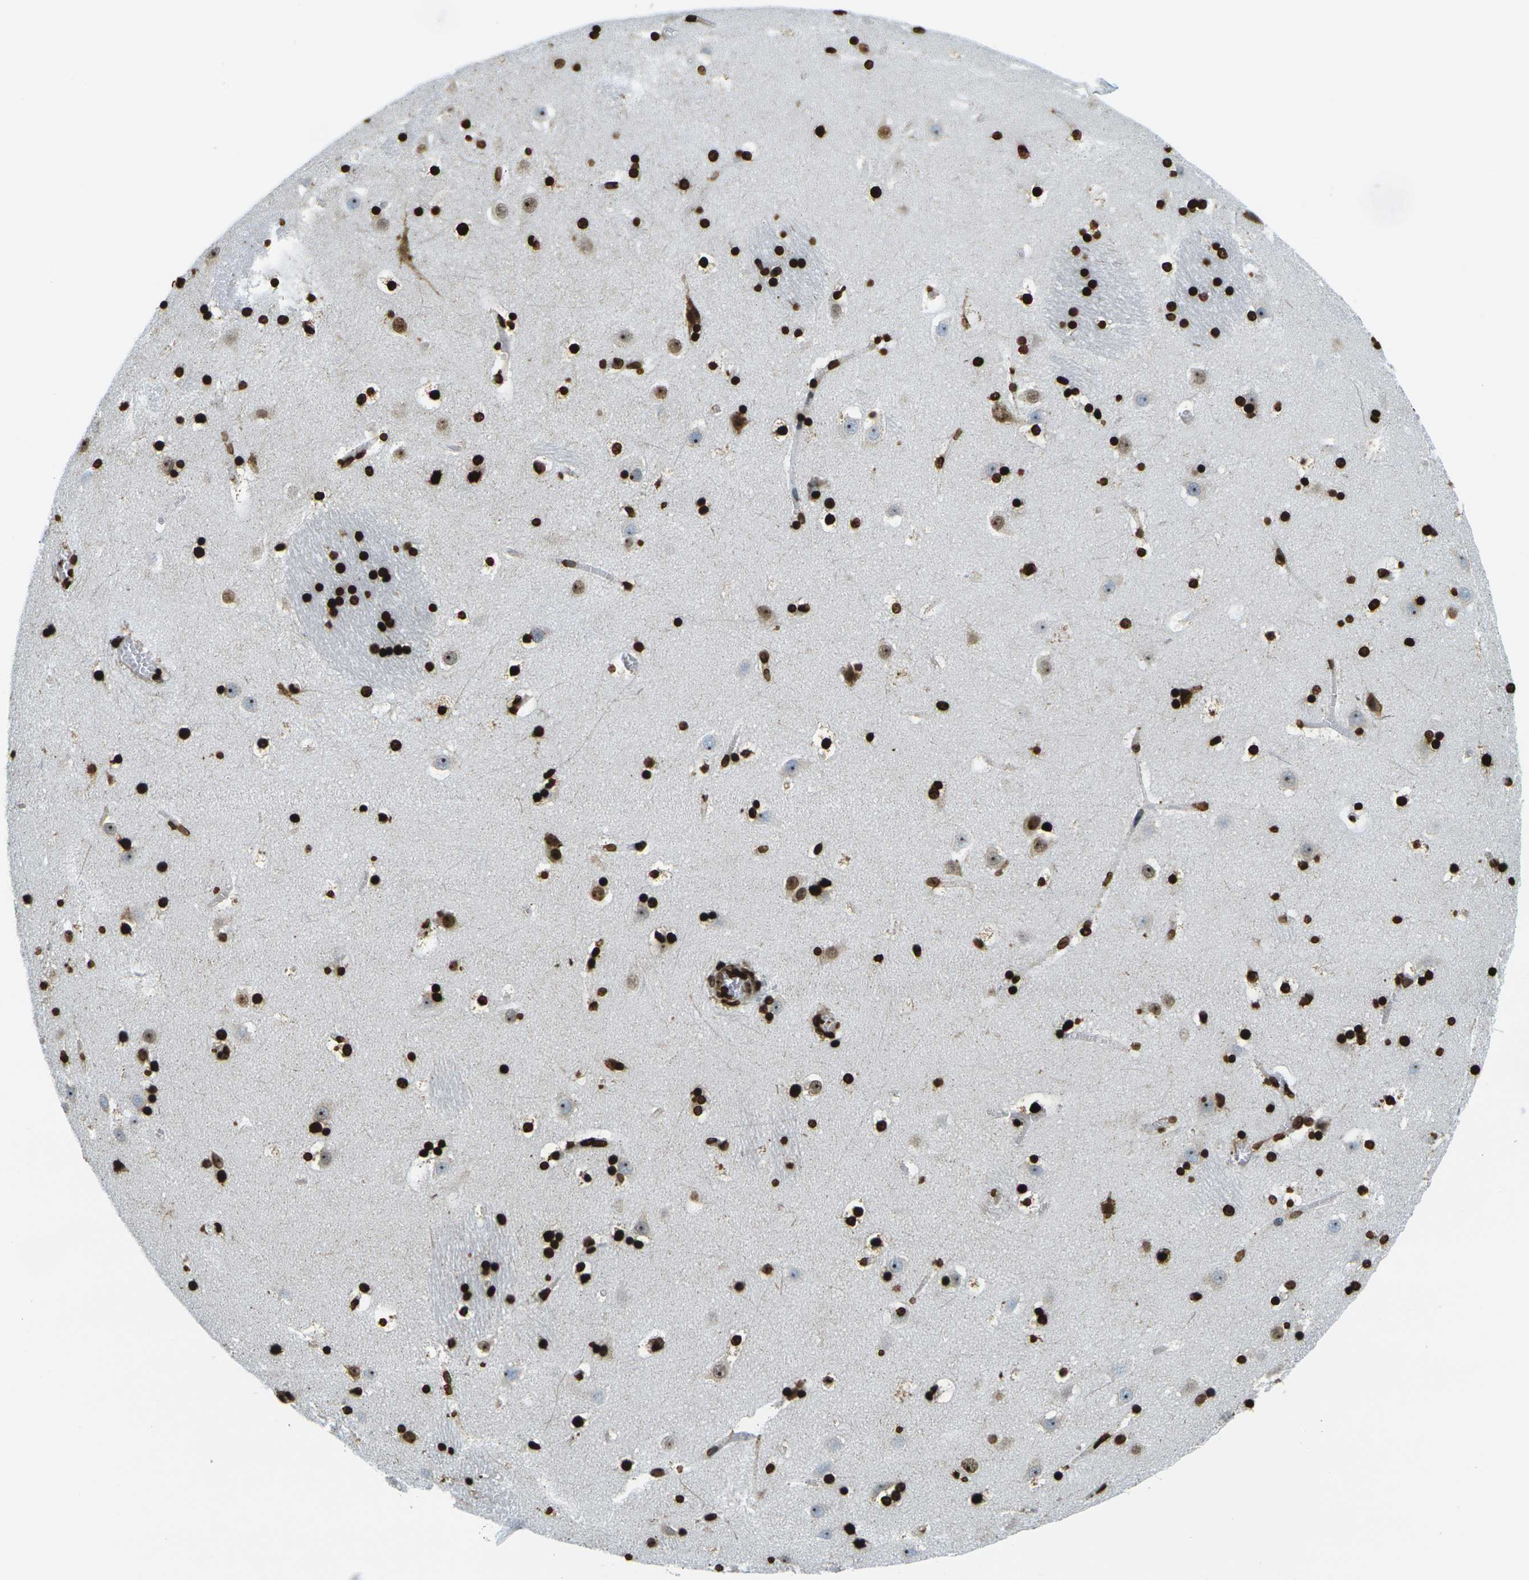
{"staining": {"intensity": "strong", "quantity": ">75%", "location": "nuclear"}, "tissue": "caudate", "cell_type": "Glial cells", "image_type": "normal", "snomed": [{"axis": "morphology", "description": "Normal tissue, NOS"}, {"axis": "topography", "description": "Lateral ventricle wall"}], "caption": "Unremarkable caudate demonstrates strong nuclear positivity in approximately >75% of glial cells, visualized by immunohistochemistry. The staining was performed using DAB (3,3'-diaminobenzidine) to visualize the protein expression in brown, while the nuclei were stained in blue with hematoxylin (Magnification: 20x).", "gene": "H1", "patient": {"sex": "male", "age": 45}}